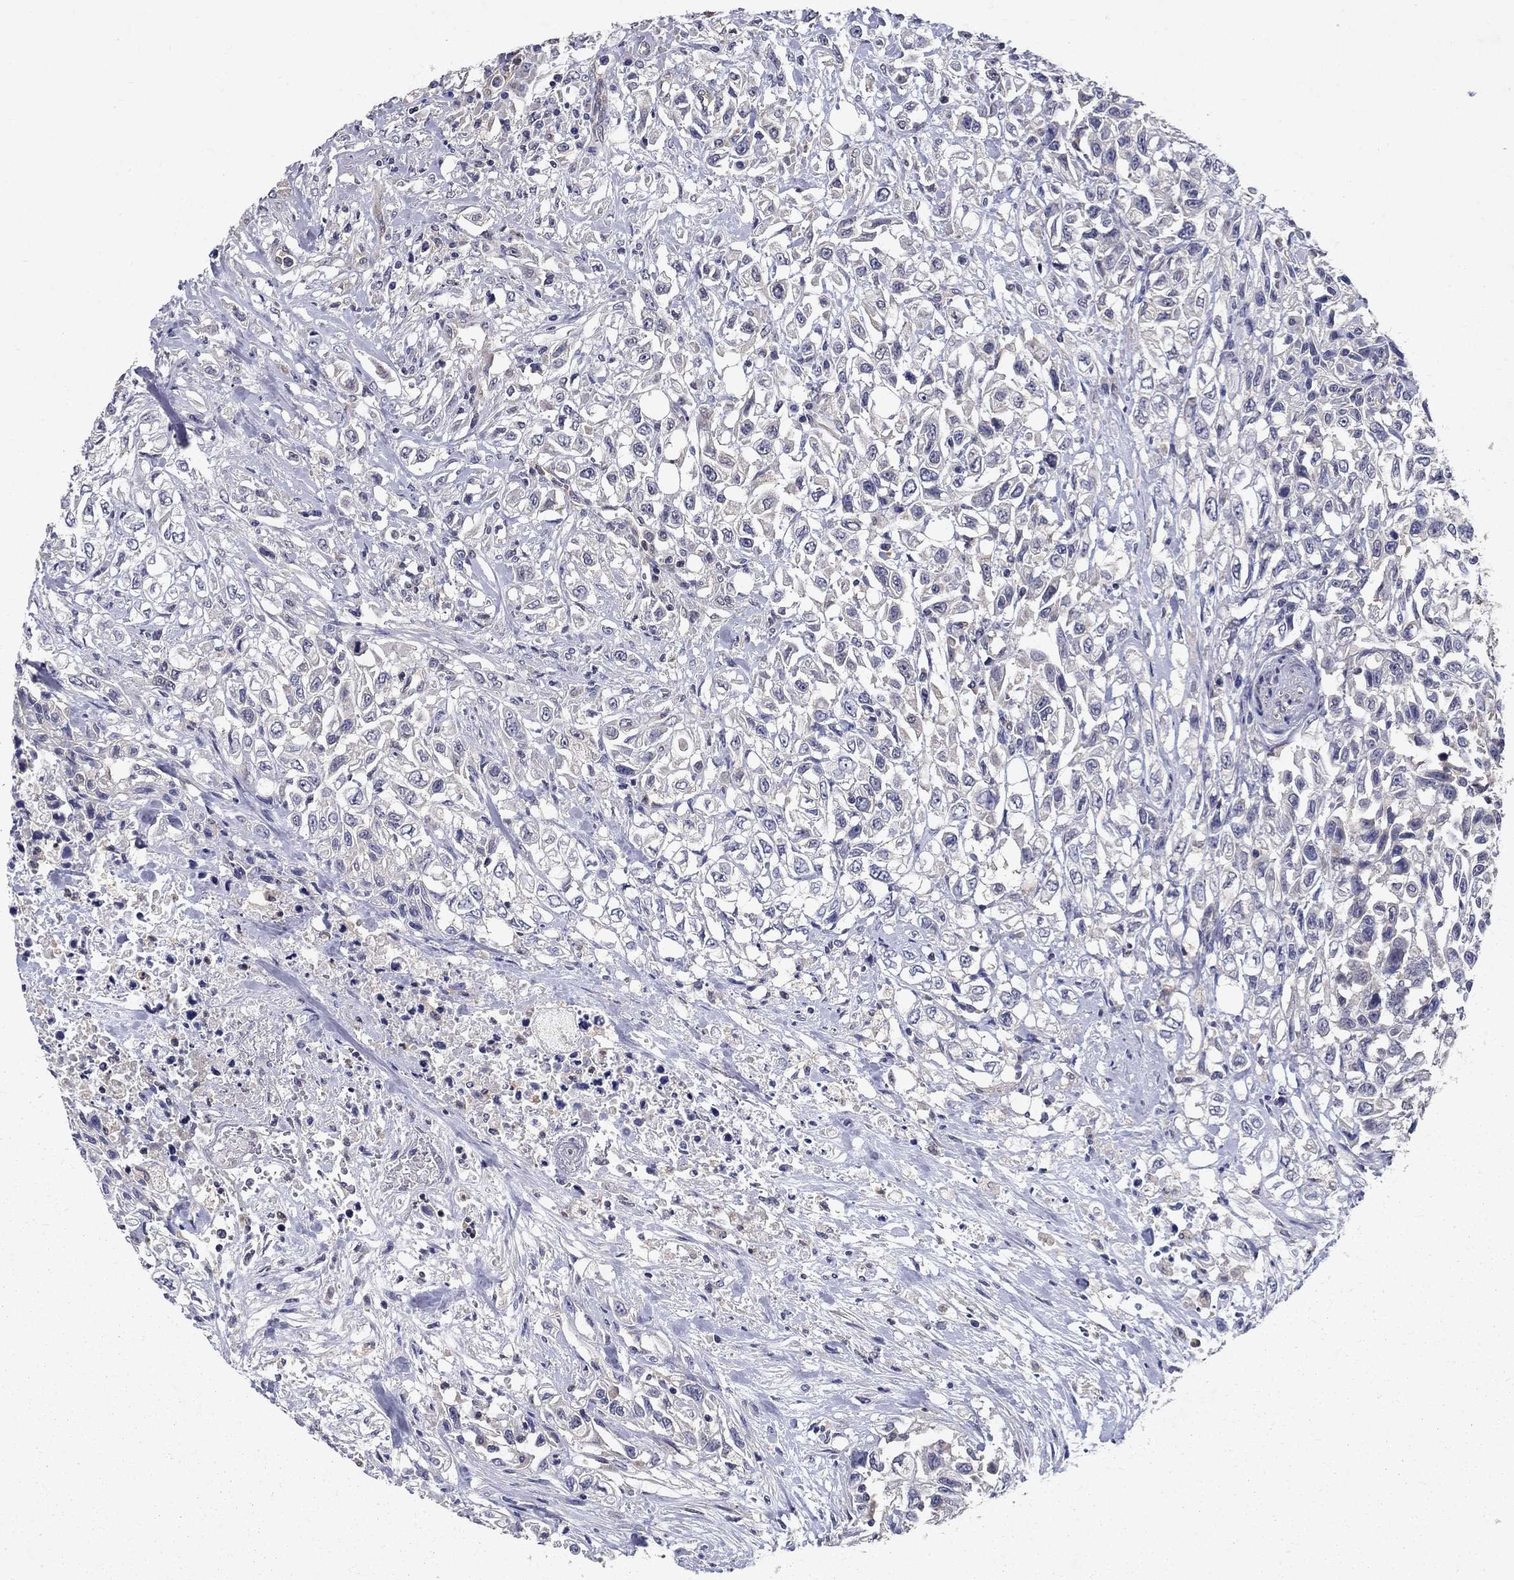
{"staining": {"intensity": "negative", "quantity": "none", "location": "none"}, "tissue": "urothelial cancer", "cell_type": "Tumor cells", "image_type": "cancer", "snomed": [{"axis": "morphology", "description": "Urothelial carcinoma, High grade"}, {"axis": "topography", "description": "Urinary bladder"}], "caption": "Tumor cells show no significant protein staining in urothelial cancer. The staining was performed using DAB (3,3'-diaminobenzidine) to visualize the protein expression in brown, while the nuclei were stained in blue with hematoxylin (Magnification: 20x).", "gene": "GLTP", "patient": {"sex": "female", "age": 56}}